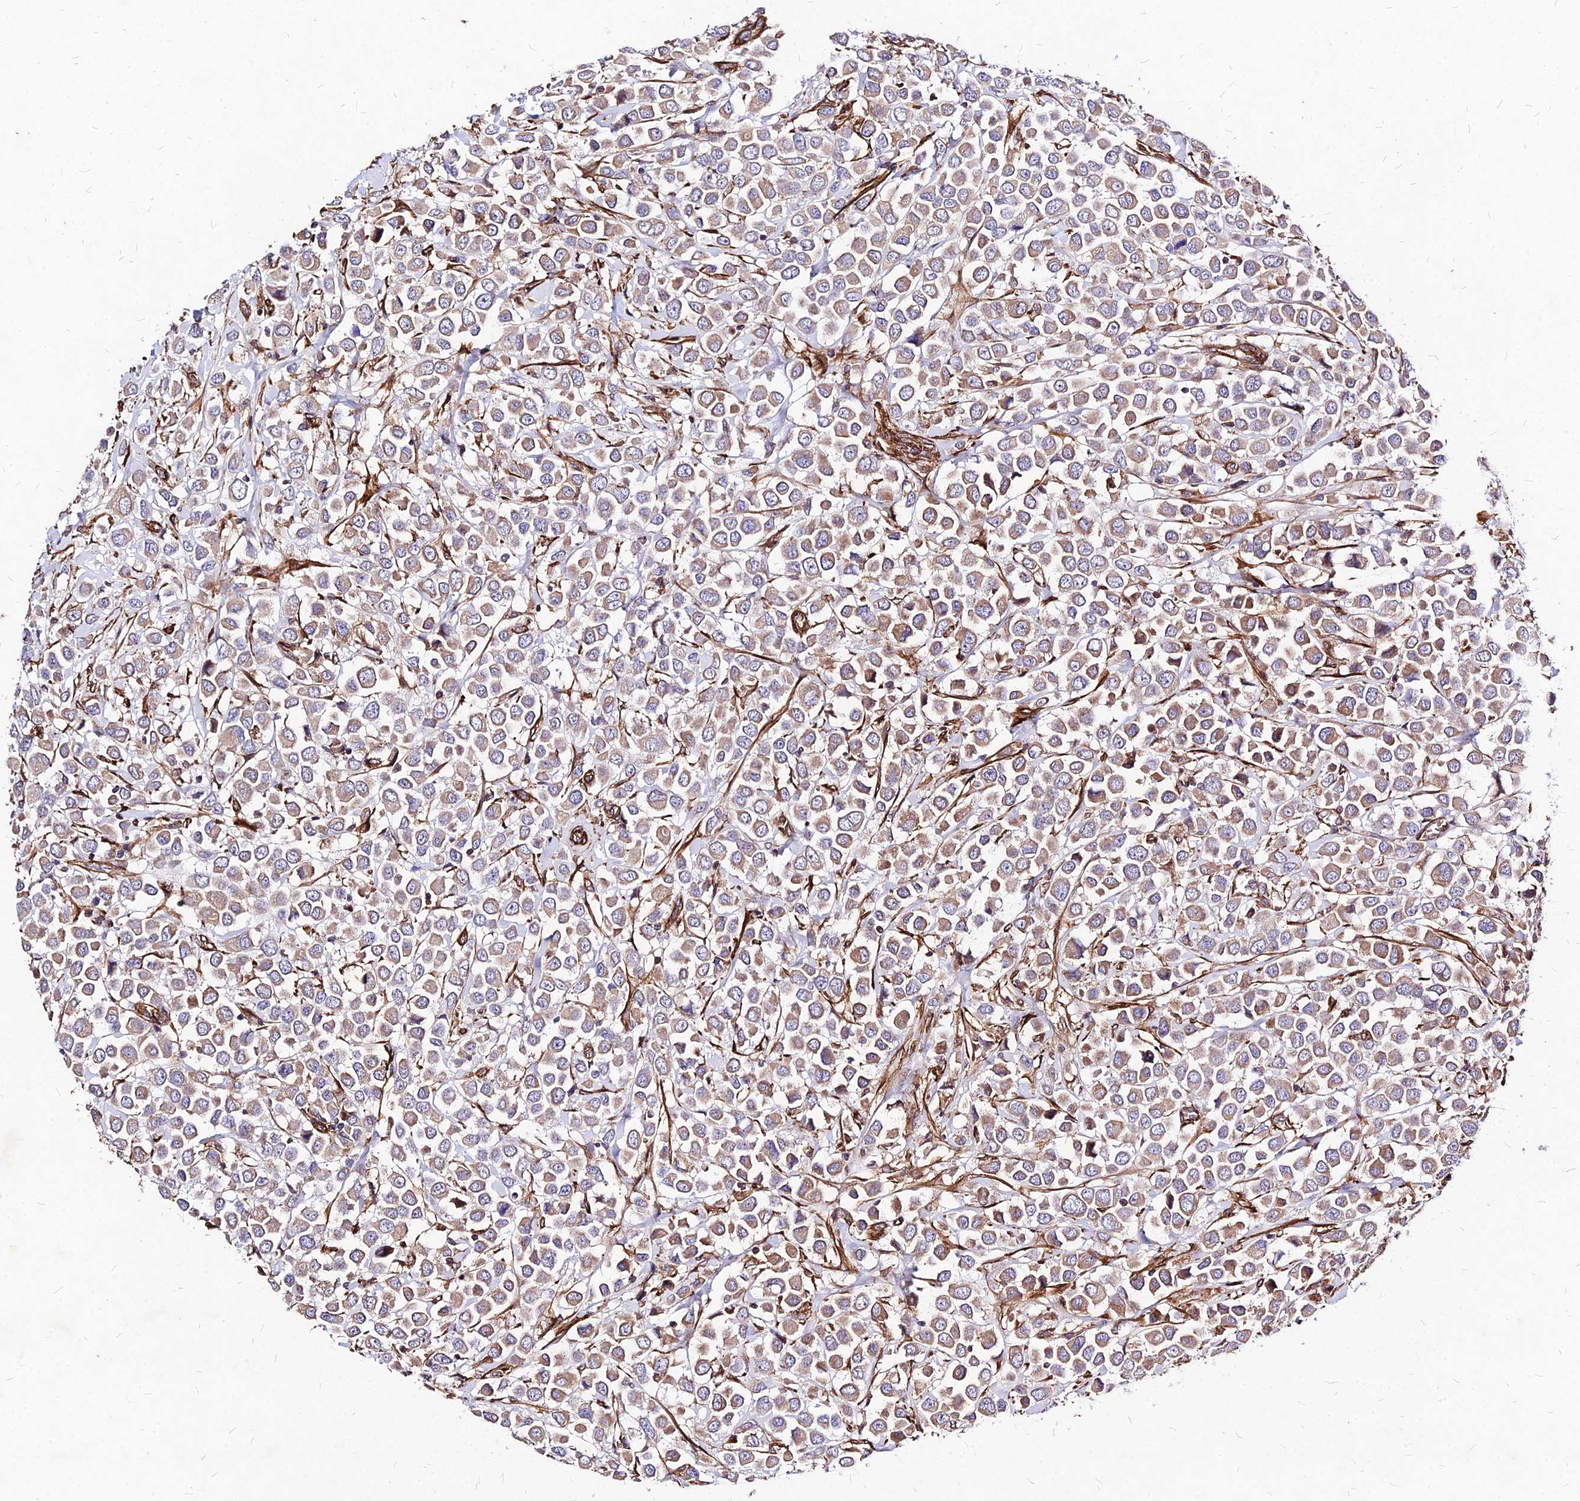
{"staining": {"intensity": "moderate", "quantity": ">75%", "location": "cytoplasmic/membranous"}, "tissue": "breast cancer", "cell_type": "Tumor cells", "image_type": "cancer", "snomed": [{"axis": "morphology", "description": "Duct carcinoma"}, {"axis": "topography", "description": "Breast"}], "caption": "Protein expression by immunohistochemistry exhibits moderate cytoplasmic/membranous positivity in approximately >75% of tumor cells in breast cancer (intraductal carcinoma).", "gene": "EFCC1", "patient": {"sex": "female", "age": 61}}